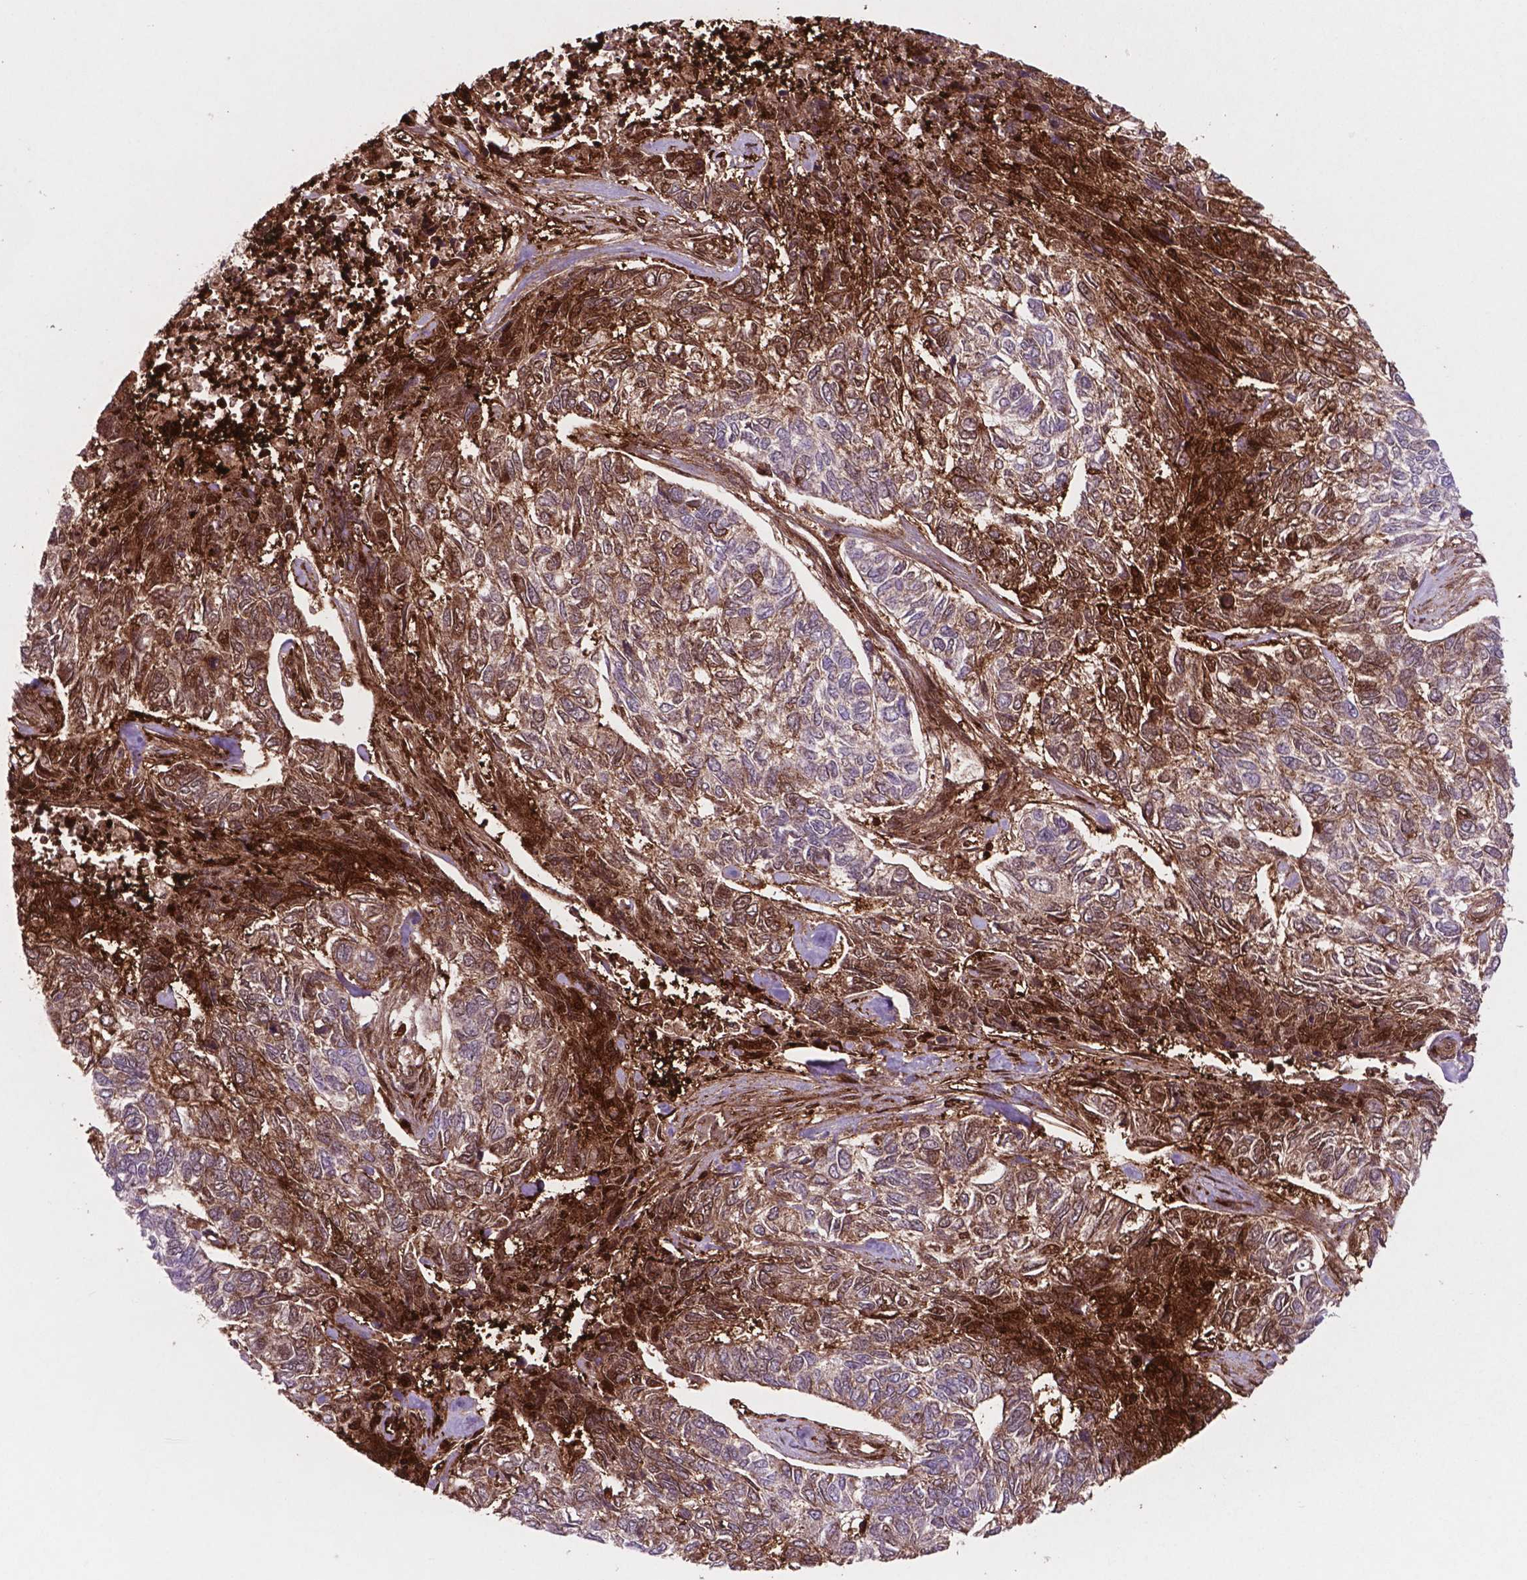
{"staining": {"intensity": "strong", "quantity": "25%-75%", "location": "cytoplasmic/membranous"}, "tissue": "skin cancer", "cell_type": "Tumor cells", "image_type": "cancer", "snomed": [{"axis": "morphology", "description": "Basal cell carcinoma"}, {"axis": "topography", "description": "Skin"}], "caption": "IHC of human skin cancer (basal cell carcinoma) demonstrates high levels of strong cytoplasmic/membranous positivity in approximately 25%-75% of tumor cells.", "gene": "LDHA", "patient": {"sex": "female", "age": 65}}